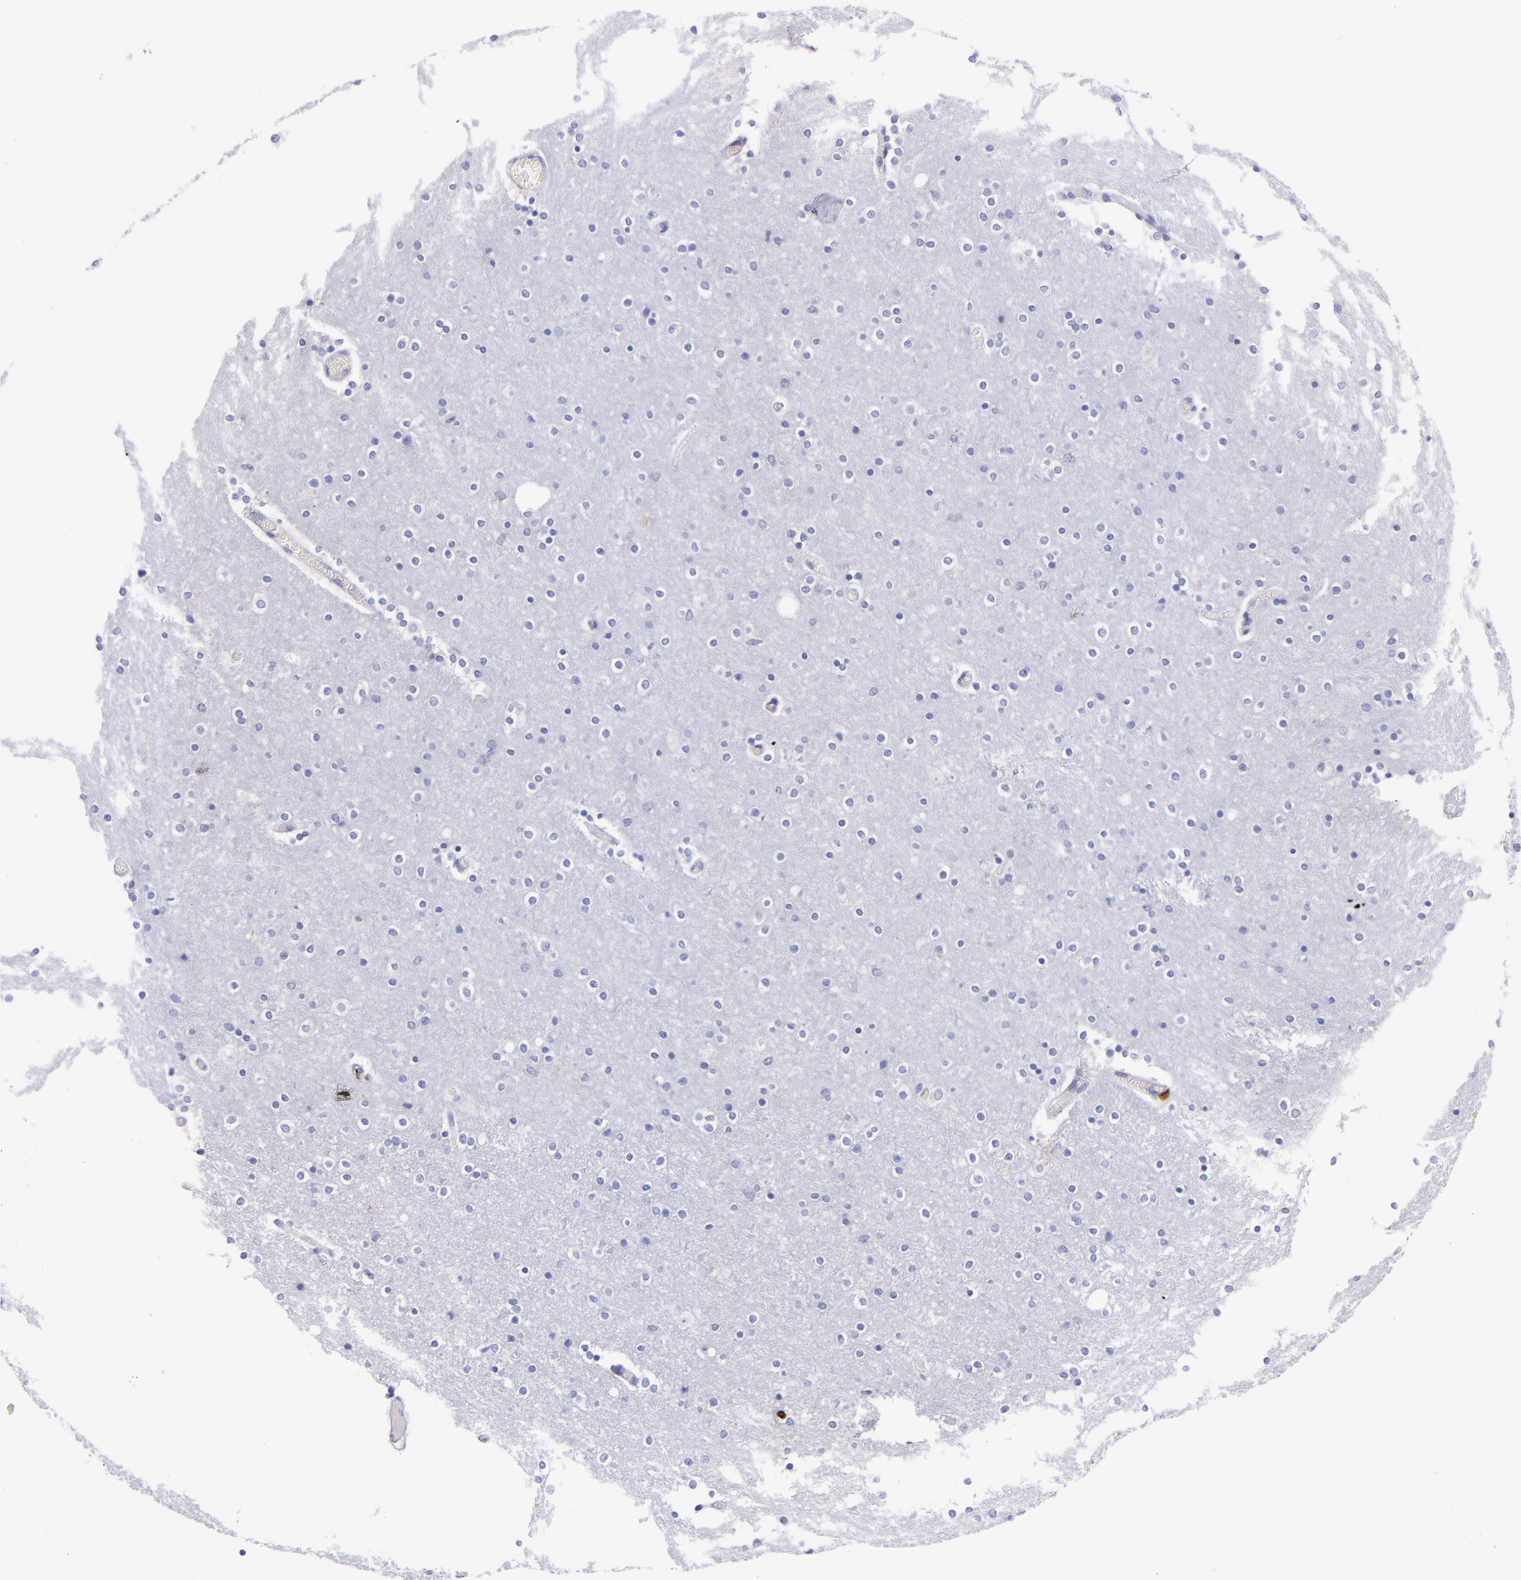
{"staining": {"intensity": "negative", "quantity": "none", "location": "none"}, "tissue": "cerebral cortex", "cell_type": "Endothelial cells", "image_type": "normal", "snomed": [{"axis": "morphology", "description": "Normal tissue, NOS"}, {"axis": "topography", "description": "Cerebral cortex"}], "caption": "High magnification brightfield microscopy of normal cerebral cortex stained with DAB (brown) and counterstained with hematoxylin (blue): endothelial cells show no significant positivity.", "gene": "SPN", "patient": {"sex": "female", "age": 54}}